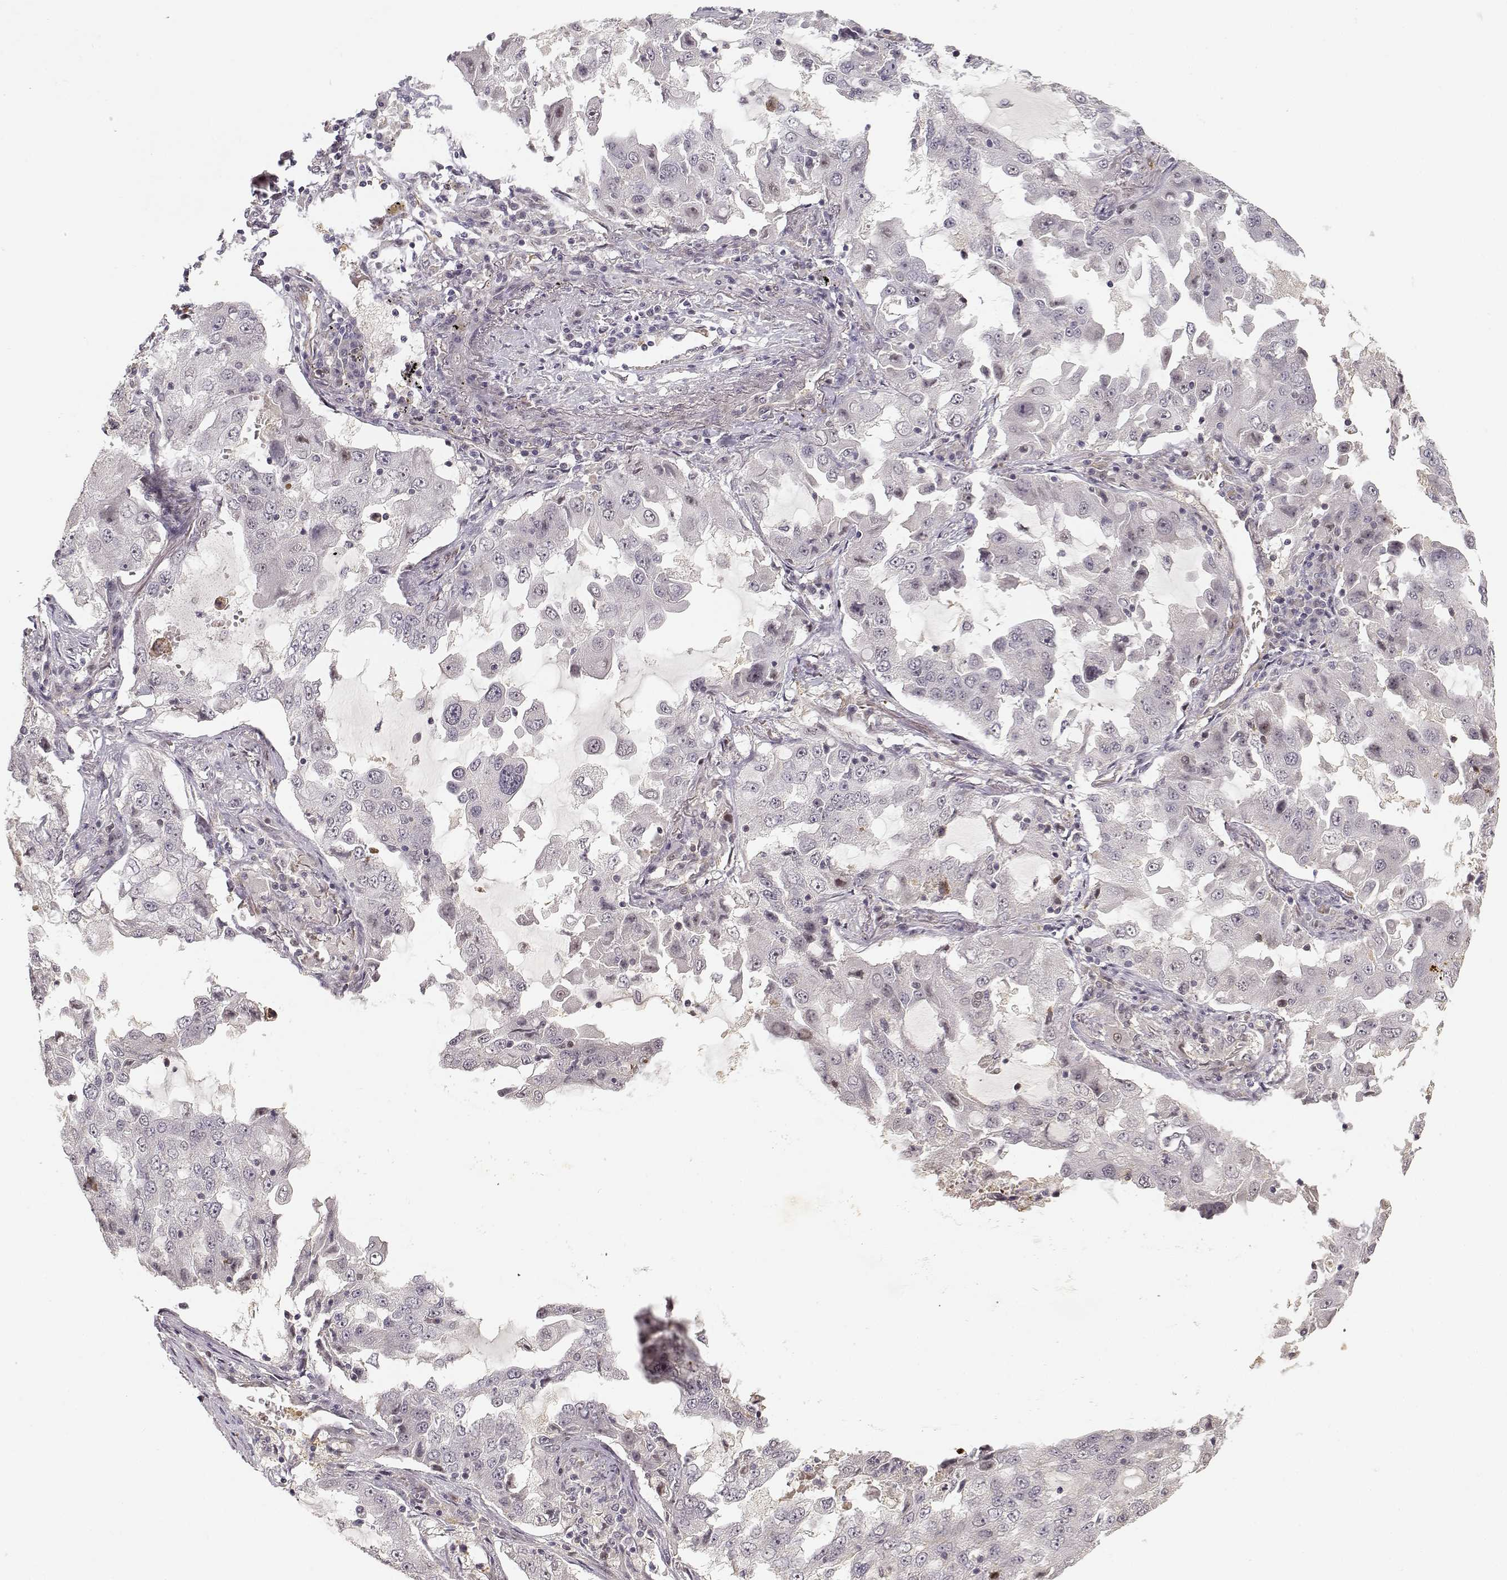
{"staining": {"intensity": "negative", "quantity": "none", "location": "none"}, "tissue": "lung cancer", "cell_type": "Tumor cells", "image_type": "cancer", "snomed": [{"axis": "morphology", "description": "Adenocarcinoma, NOS"}, {"axis": "topography", "description": "Lung"}], "caption": "Immunohistochemistry image of human lung cancer stained for a protein (brown), which displays no expression in tumor cells.", "gene": "RGS9BP", "patient": {"sex": "female", "age": 61}}